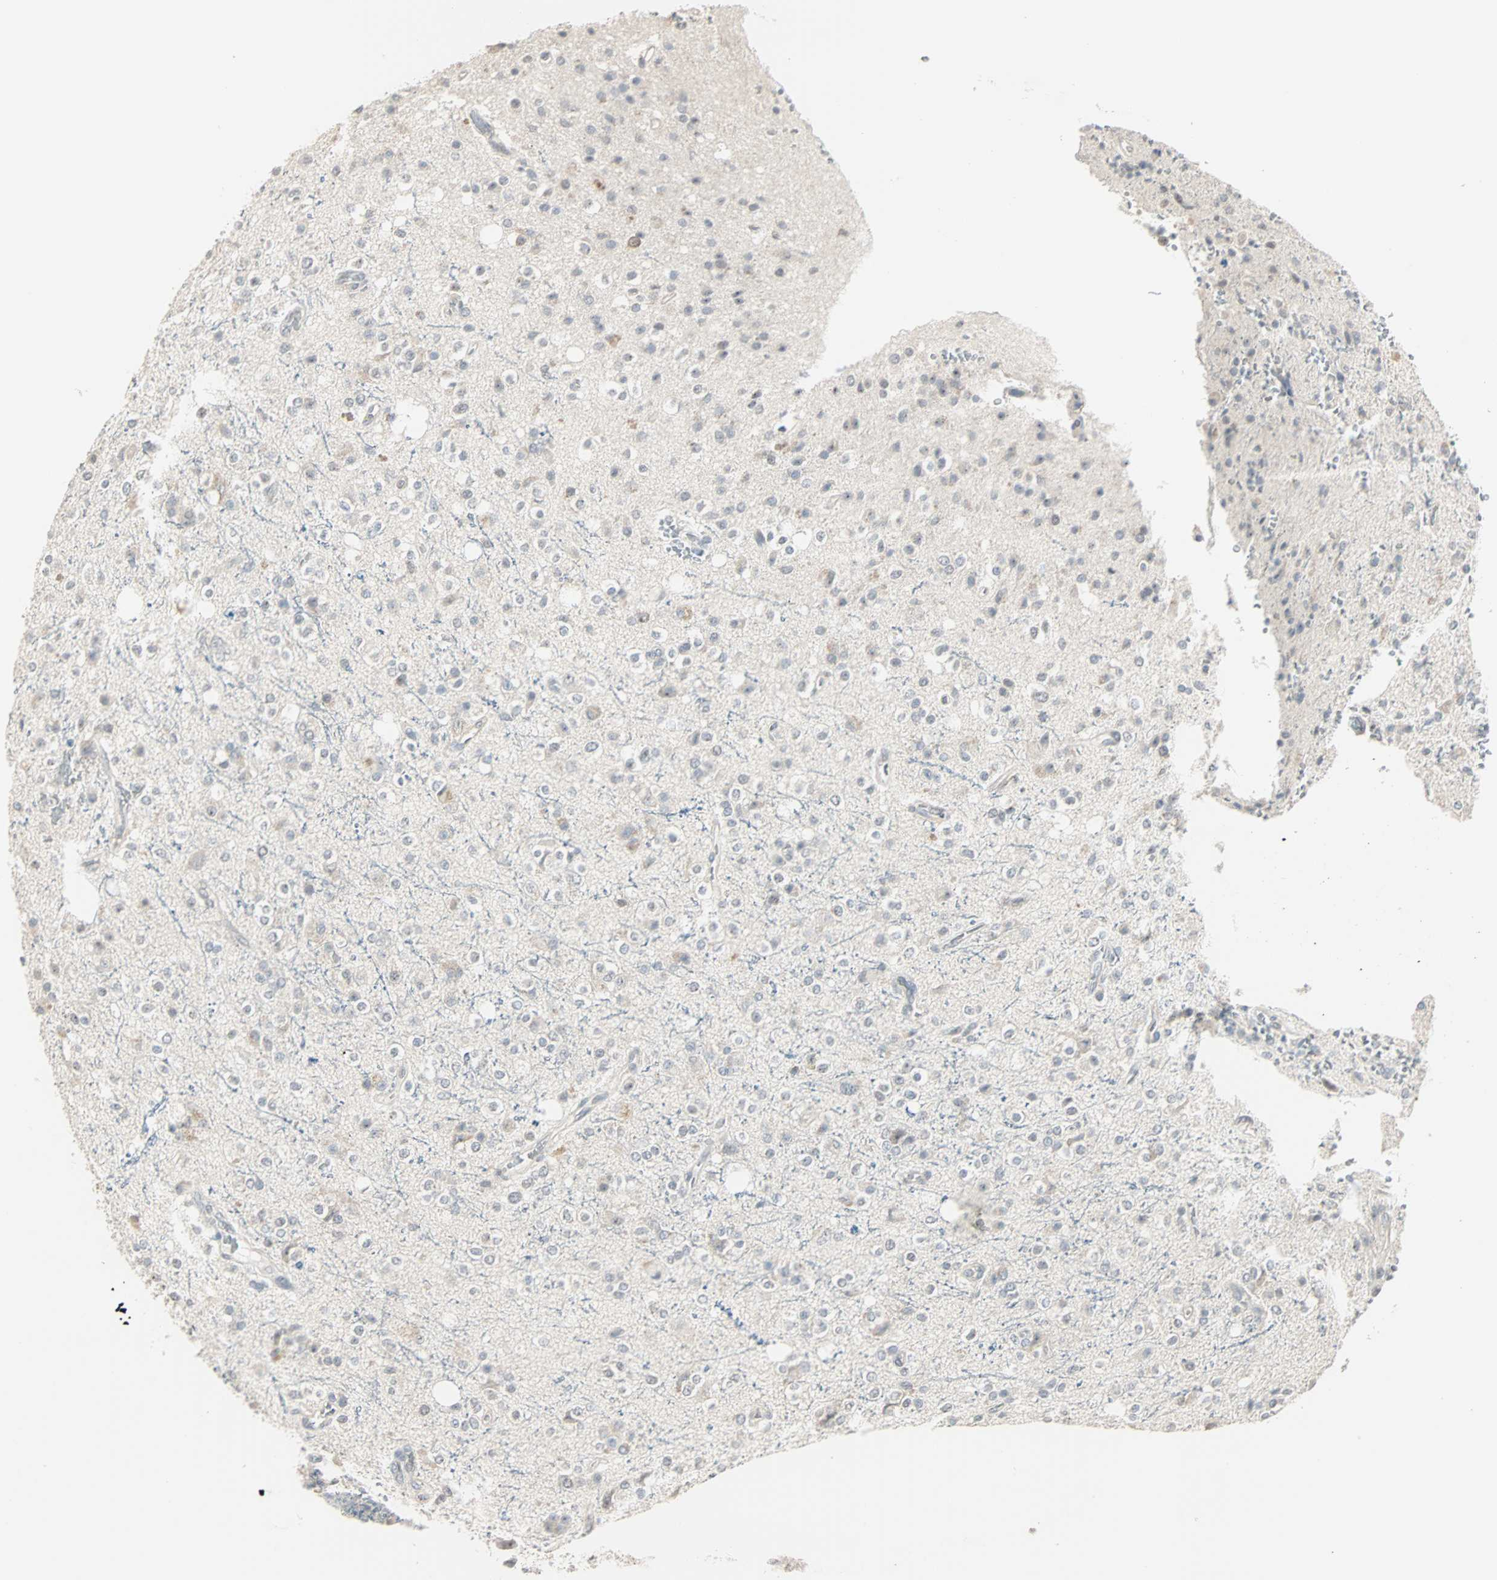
{"staining": {"intensity": "moderate", "quantity": "<25%", "location": "cytoplasmic/membranous,nuclear"}, "tissue": "glioma", "cell_type": "Tumor cells", "image_type": "cancer", "snomed": [{"axis": "morphology", "description": "Glioma, malignant, High grade"}, {"axis": "topography", "description": "Brain"}], "caption": "This is an image of immunohistochemistry (IHC) staining of malignant high-grade glioma, which shows moderate expression in the cytoplasmic/membranous and nuclear of tumor cells.", "gene": "KDM4A", "patient": {"sex": "male", "age": 47}}